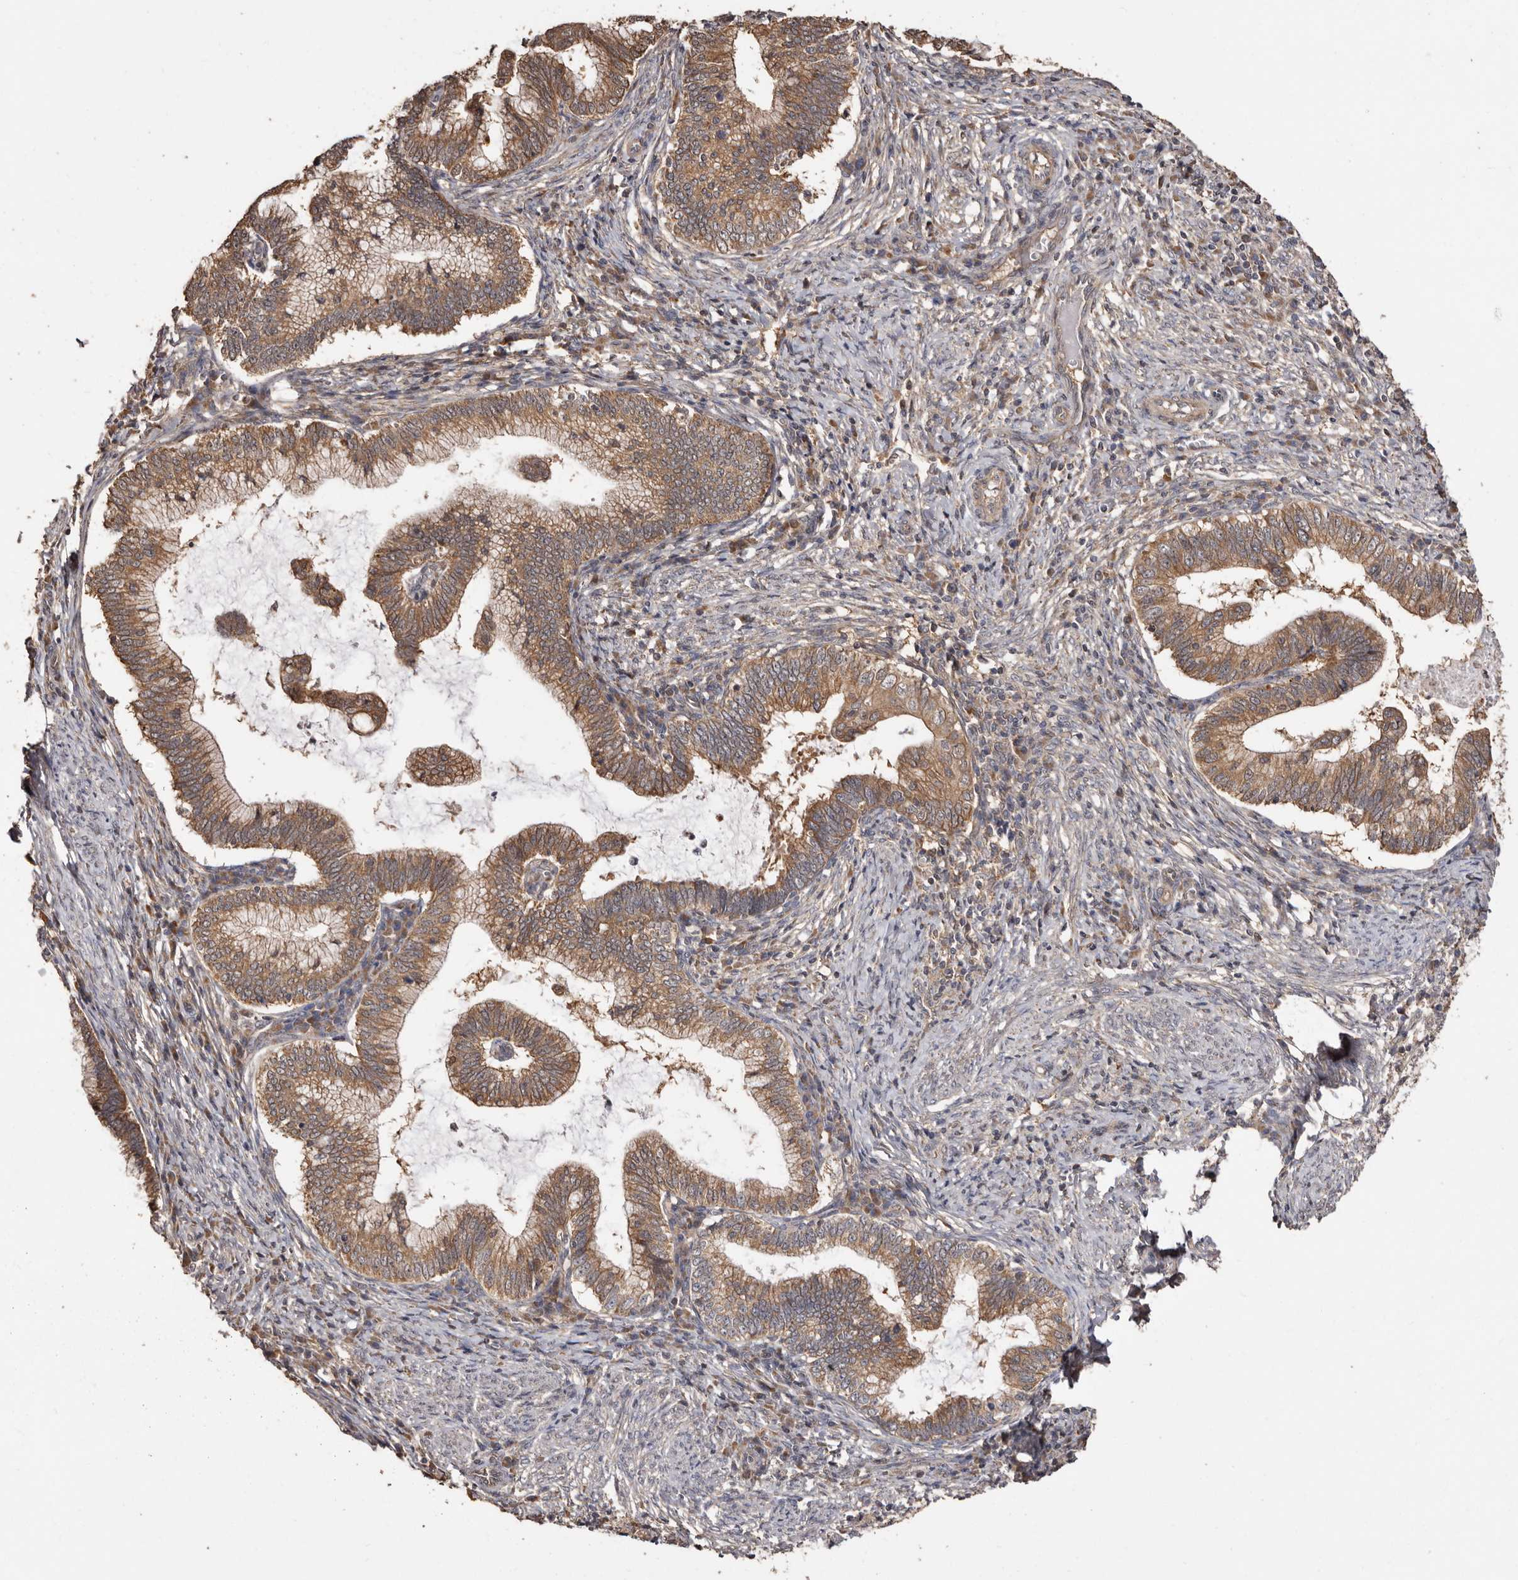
{"staining": {"intensity": "moderate", "quantity": ">75%", "location": "cytoplasmic/membranous"}, "tissue": "cervical cancer", "cell_type": "Tumor cells", "image_type": "cancer", "snomed": [{"axis": "morphology", "description": "Adenocarcinoma, NOS"}, {"axis": "topography", "description": "Cervix"}], "caption": "There is medium levels of moderate cytoplasmic/membranous expression in tumor cells of cervical adenocarcinoma, as demonstrated by immunohistochemical staining (brown color).", "gene": "COQ8B", "patient": {"sex": "female", "age": 36}}